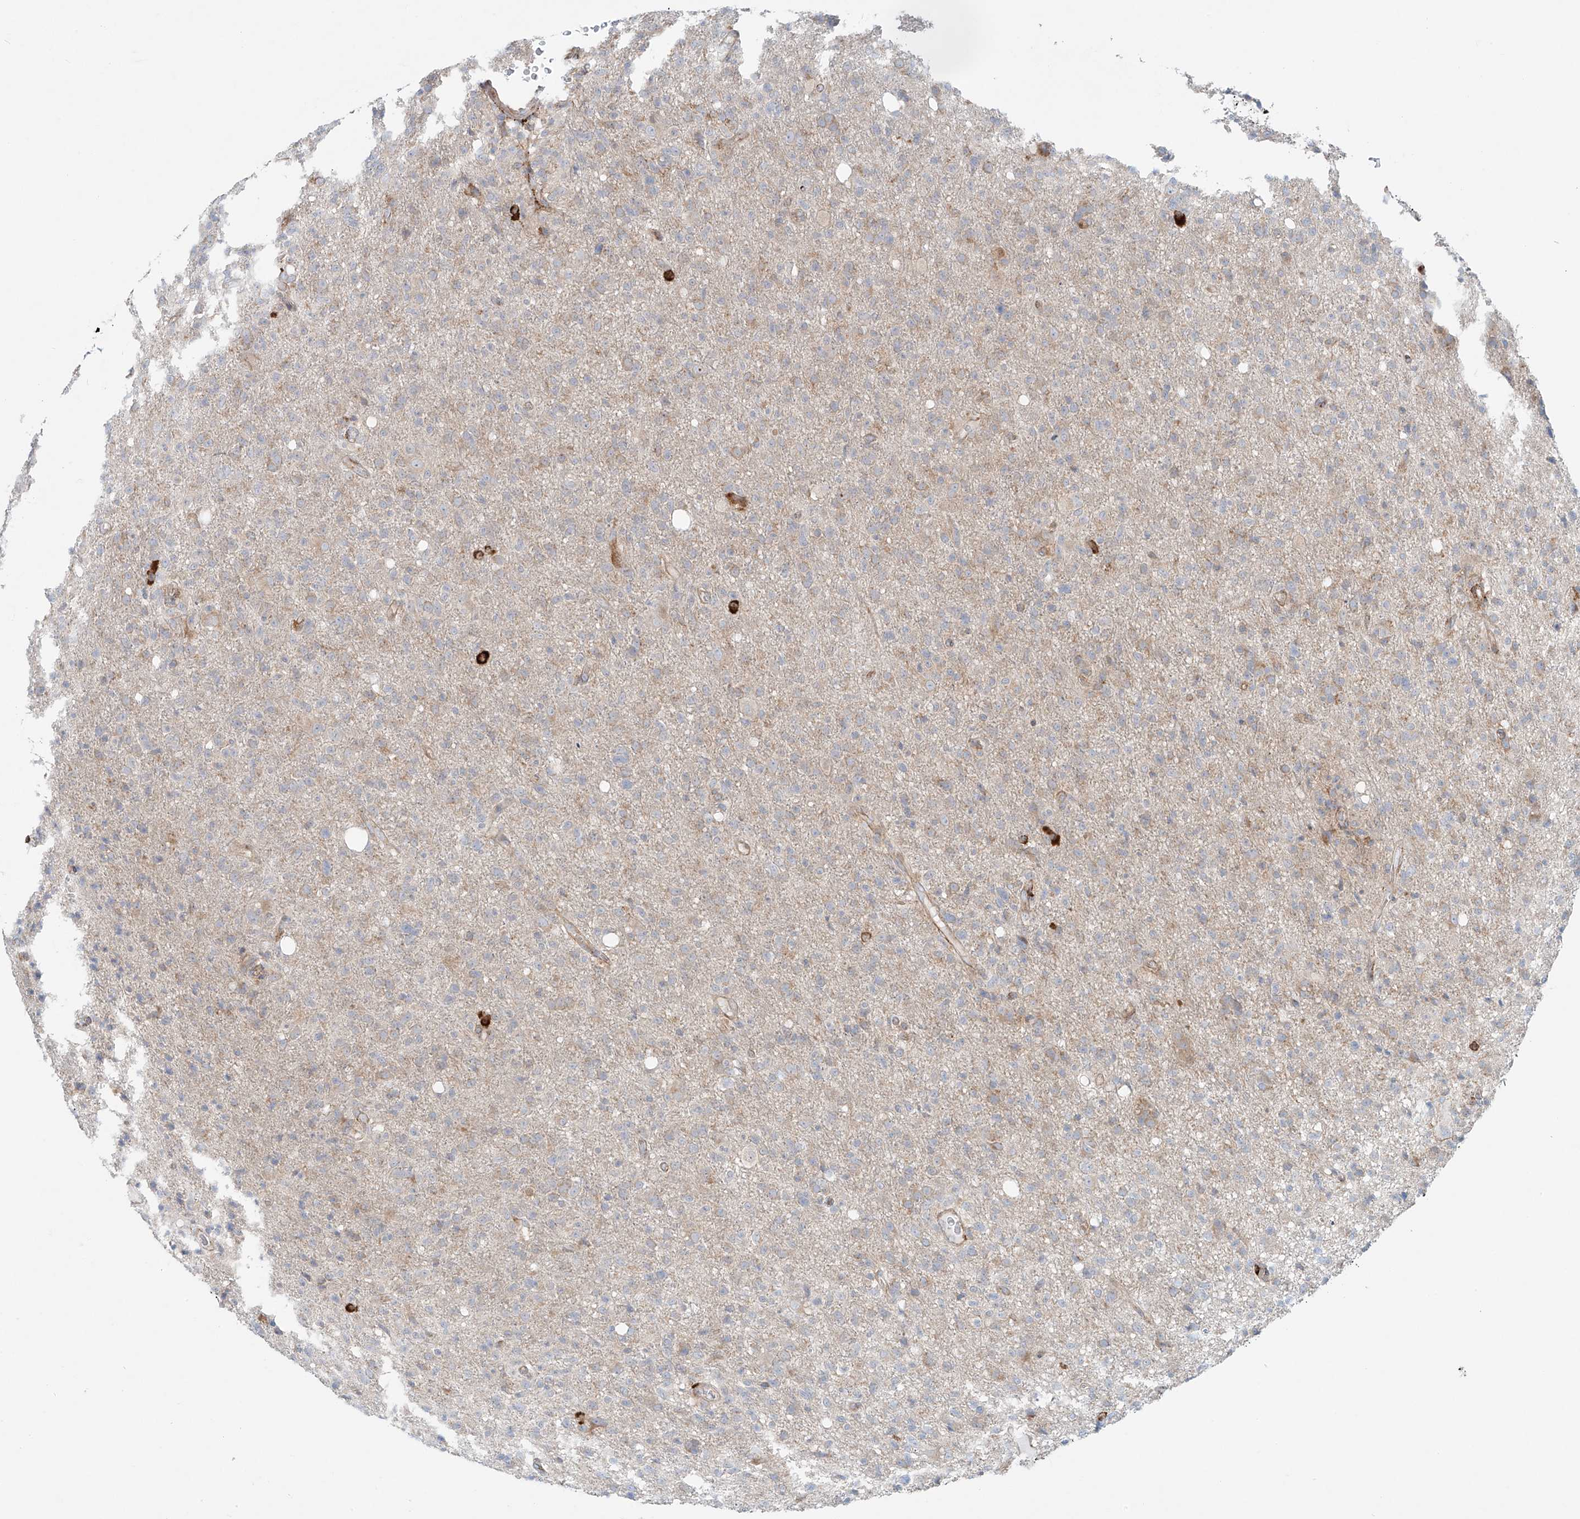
{"staining": {"intensity": "weak", "quantity": "<25%", "location": "cytoplasmic/membranous"}, "tissue": "glioma", "cell_type": "Tumor cells", "image_type": "cancer", "snomed": [{"axis": "morphology", "description": "Glioma, malignant, High grade"}, {"axis": "topography", "description": "Brain"}], "caption": "The IHC image has no significant expression in tumor cells of malignant glioma (high-grade) tissue. Brightfield microscopy of IHC stained with DAB (brown) and hematoxylin (blue), captured at high magnification.", "gene": "EIPR1", "patient": {"sex": "female", "age": 57}}